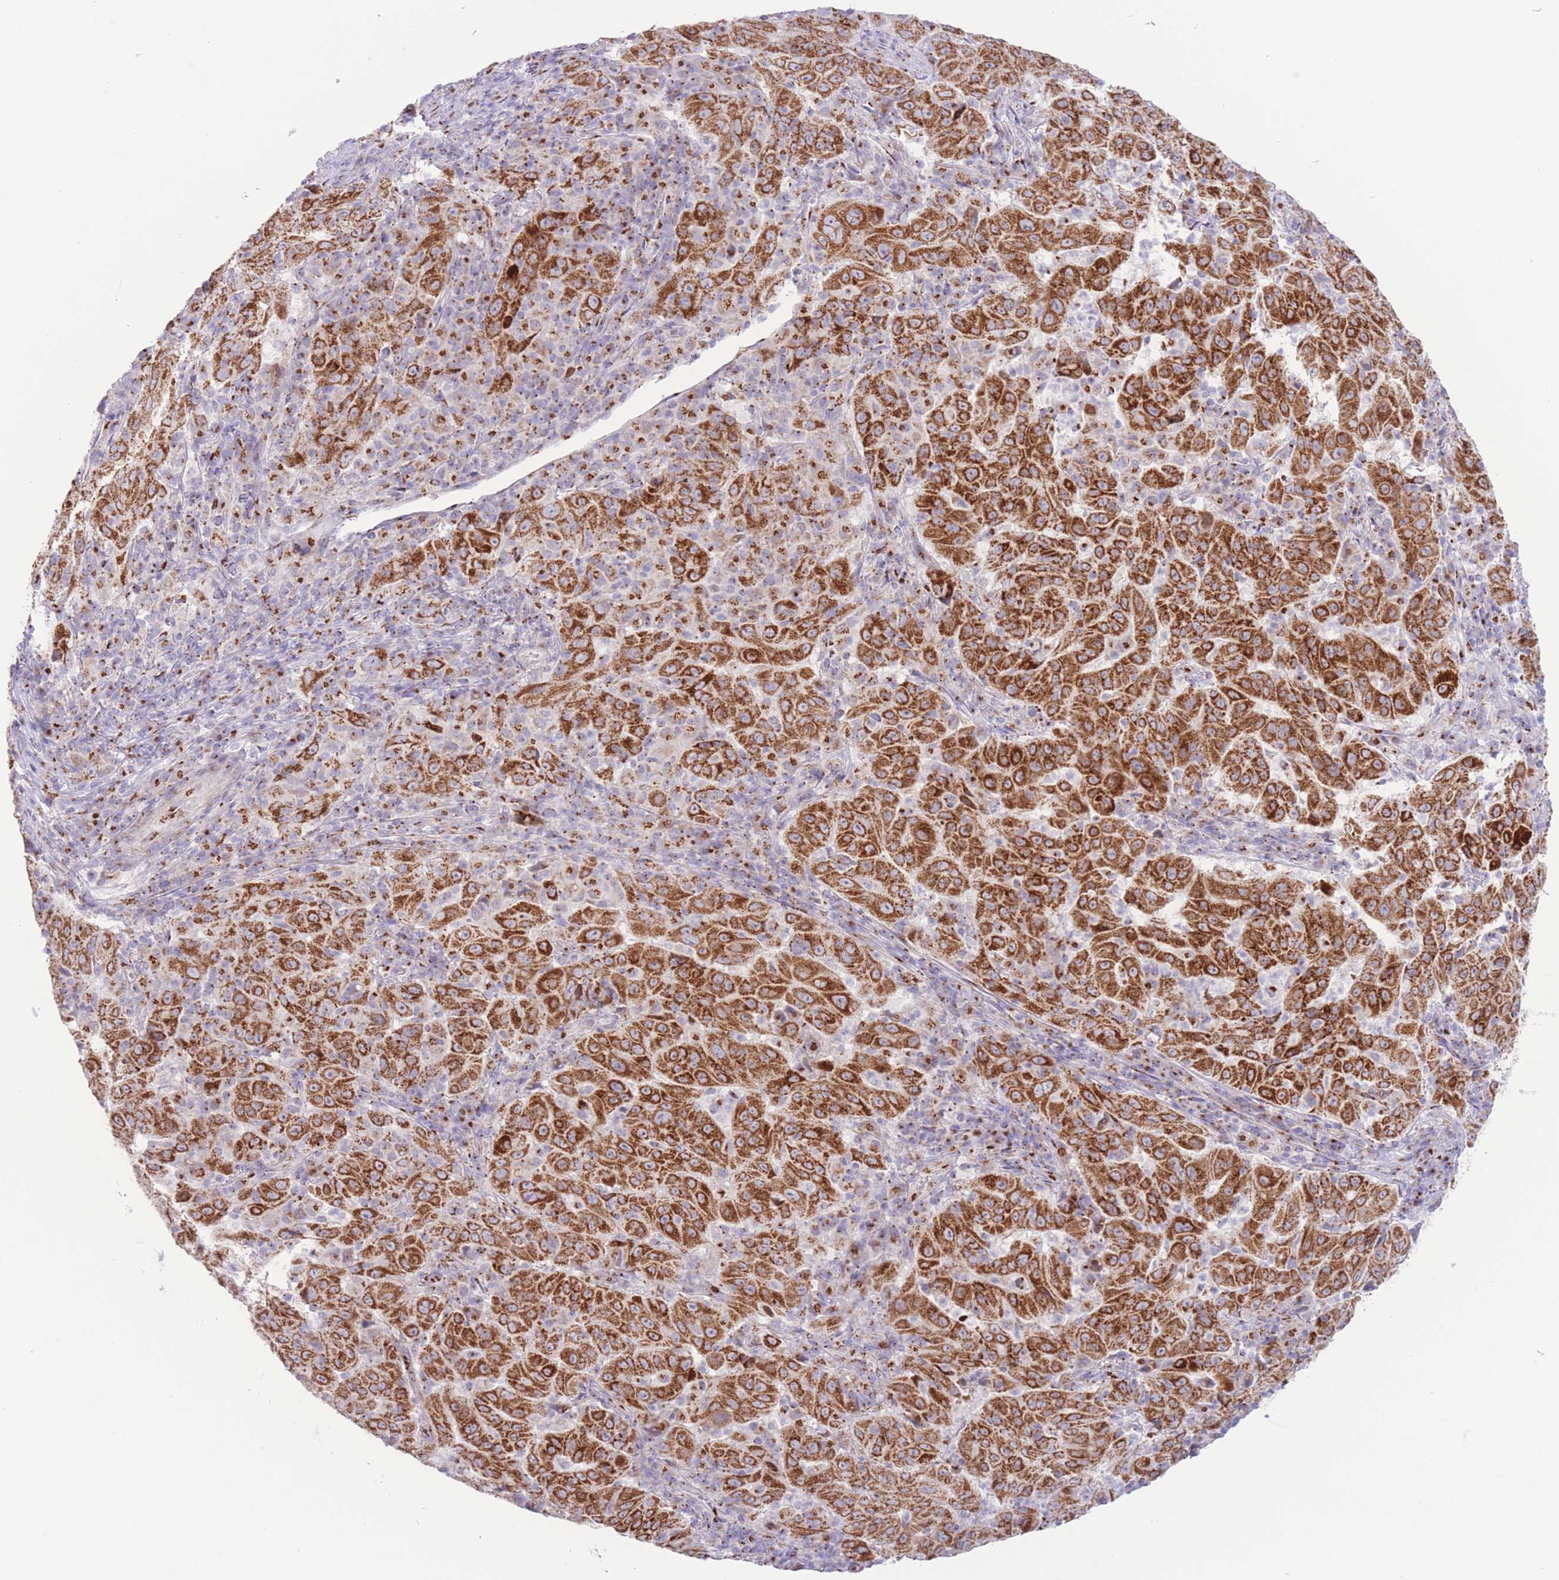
{"staining": {"intensity": "strong", "quantity": ">75%", "location": "cytoplasmic/membranous"}, "tissue": "pancreatic cancer", "cell_type": "Tumor cells", "image_type": "cancer", "snomed": [{"axis": "morphology", "description": "Adenocarcinoma, NOS"}, {"axis": "topography", "description": "Pancreas"}], "caption": "Pancreatic cancer (adenocarcinoma) stained with a protein marker displays strong staining in tumor cells.", "gene": "MPND", "patient": {"sex": "male", "age": 63}}